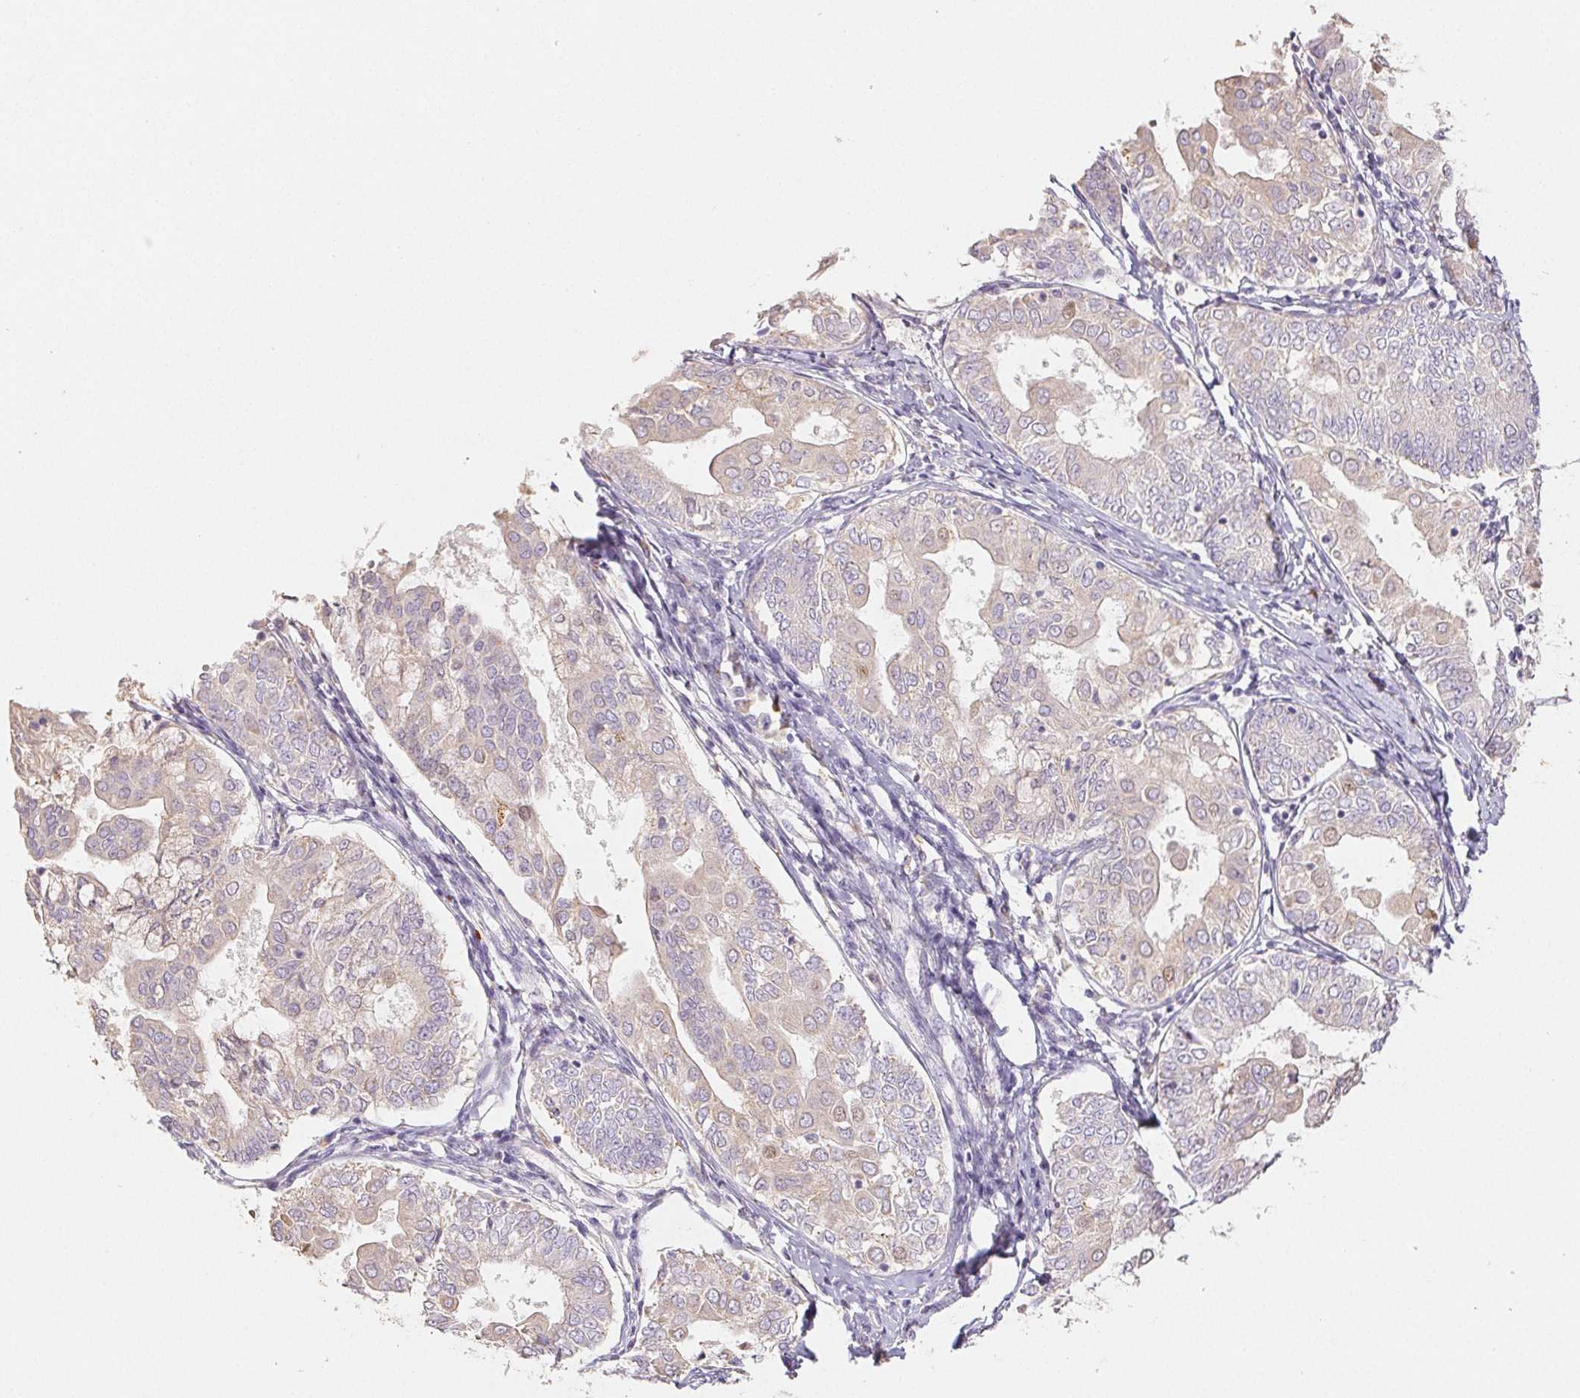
{"staining": {"intensity": "weak", "quantity": "<25%", "location": "cytoplasmic/membranous"}, "tissue": "endometrial cancer", "cell_type": "Tumor cells", "image_type": "cancer", "snomed": [{"axis": "morphology", "description": "Adenocarcinoma, NOS"}, {"axis": "topography", "description": "Endometrium"}], "caption": "Image shows no protein staining in tumor cells of endometrial adenocarcinoma tissue.", "gene": "ACVR1B", "patient": {"sex": "female", "age": 68}}